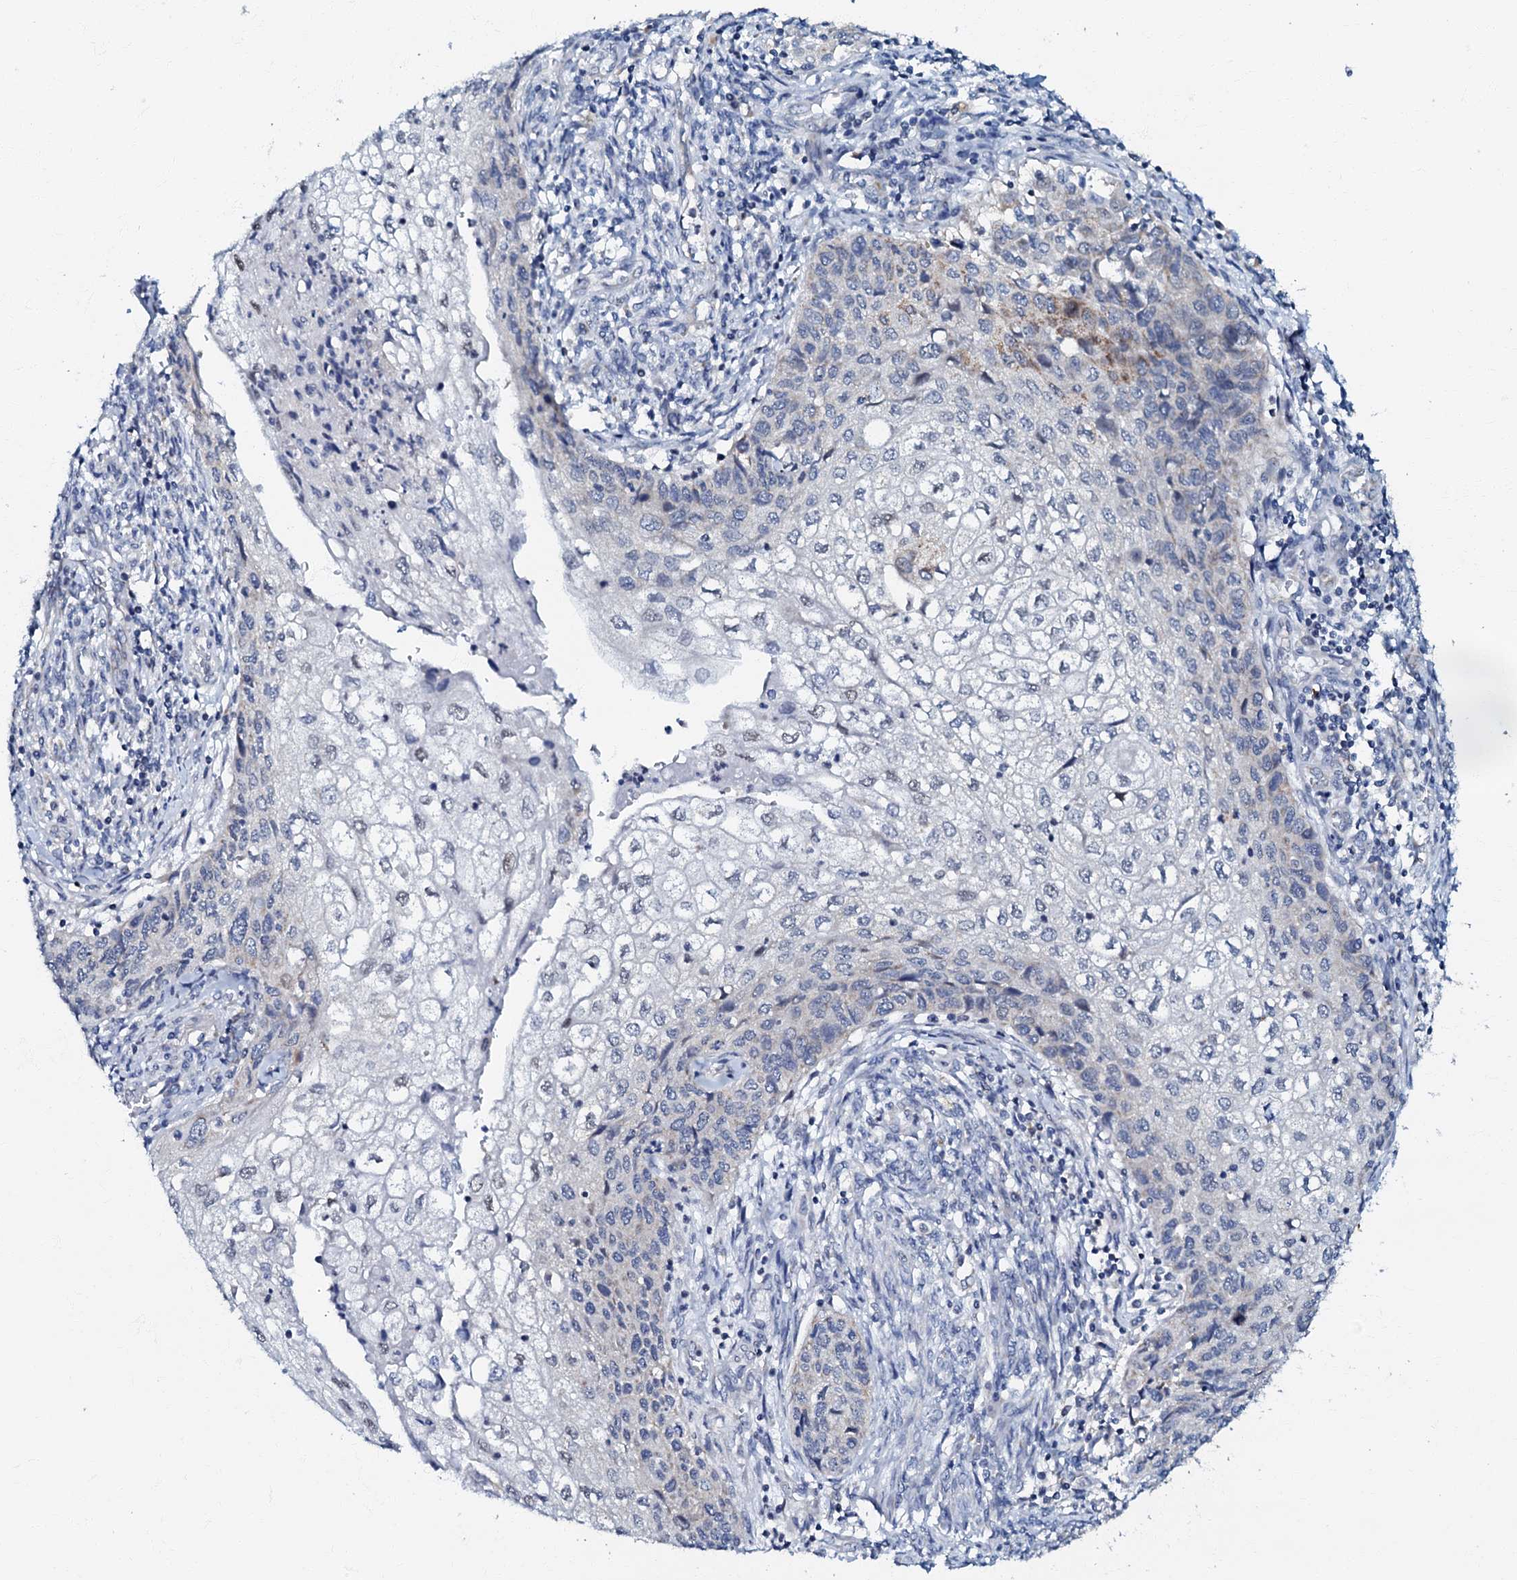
{"staining": {"intensity": "weak", "quantity": "25%-75%", "location": "cytoplasmic/membranous"}, "tissue": "cervical cancer", "cell_type": "Tumor cells", "image_type": "cancer", "snomed": [{"axis": "morphology", "description": "Squamous cell carcinoma, NOS"}, {"axis": "topography", "description": "Cervix"}], "caption": "Immunohistochemical staining of human squamous cell carcinoma (cervical) reveals low levels of weak cytoplasmic/membranous protein expression in approximately 25%-75% of tumor cells.", "gene": "MRPL51", "patient": {"sex": "female", "age": 67}}